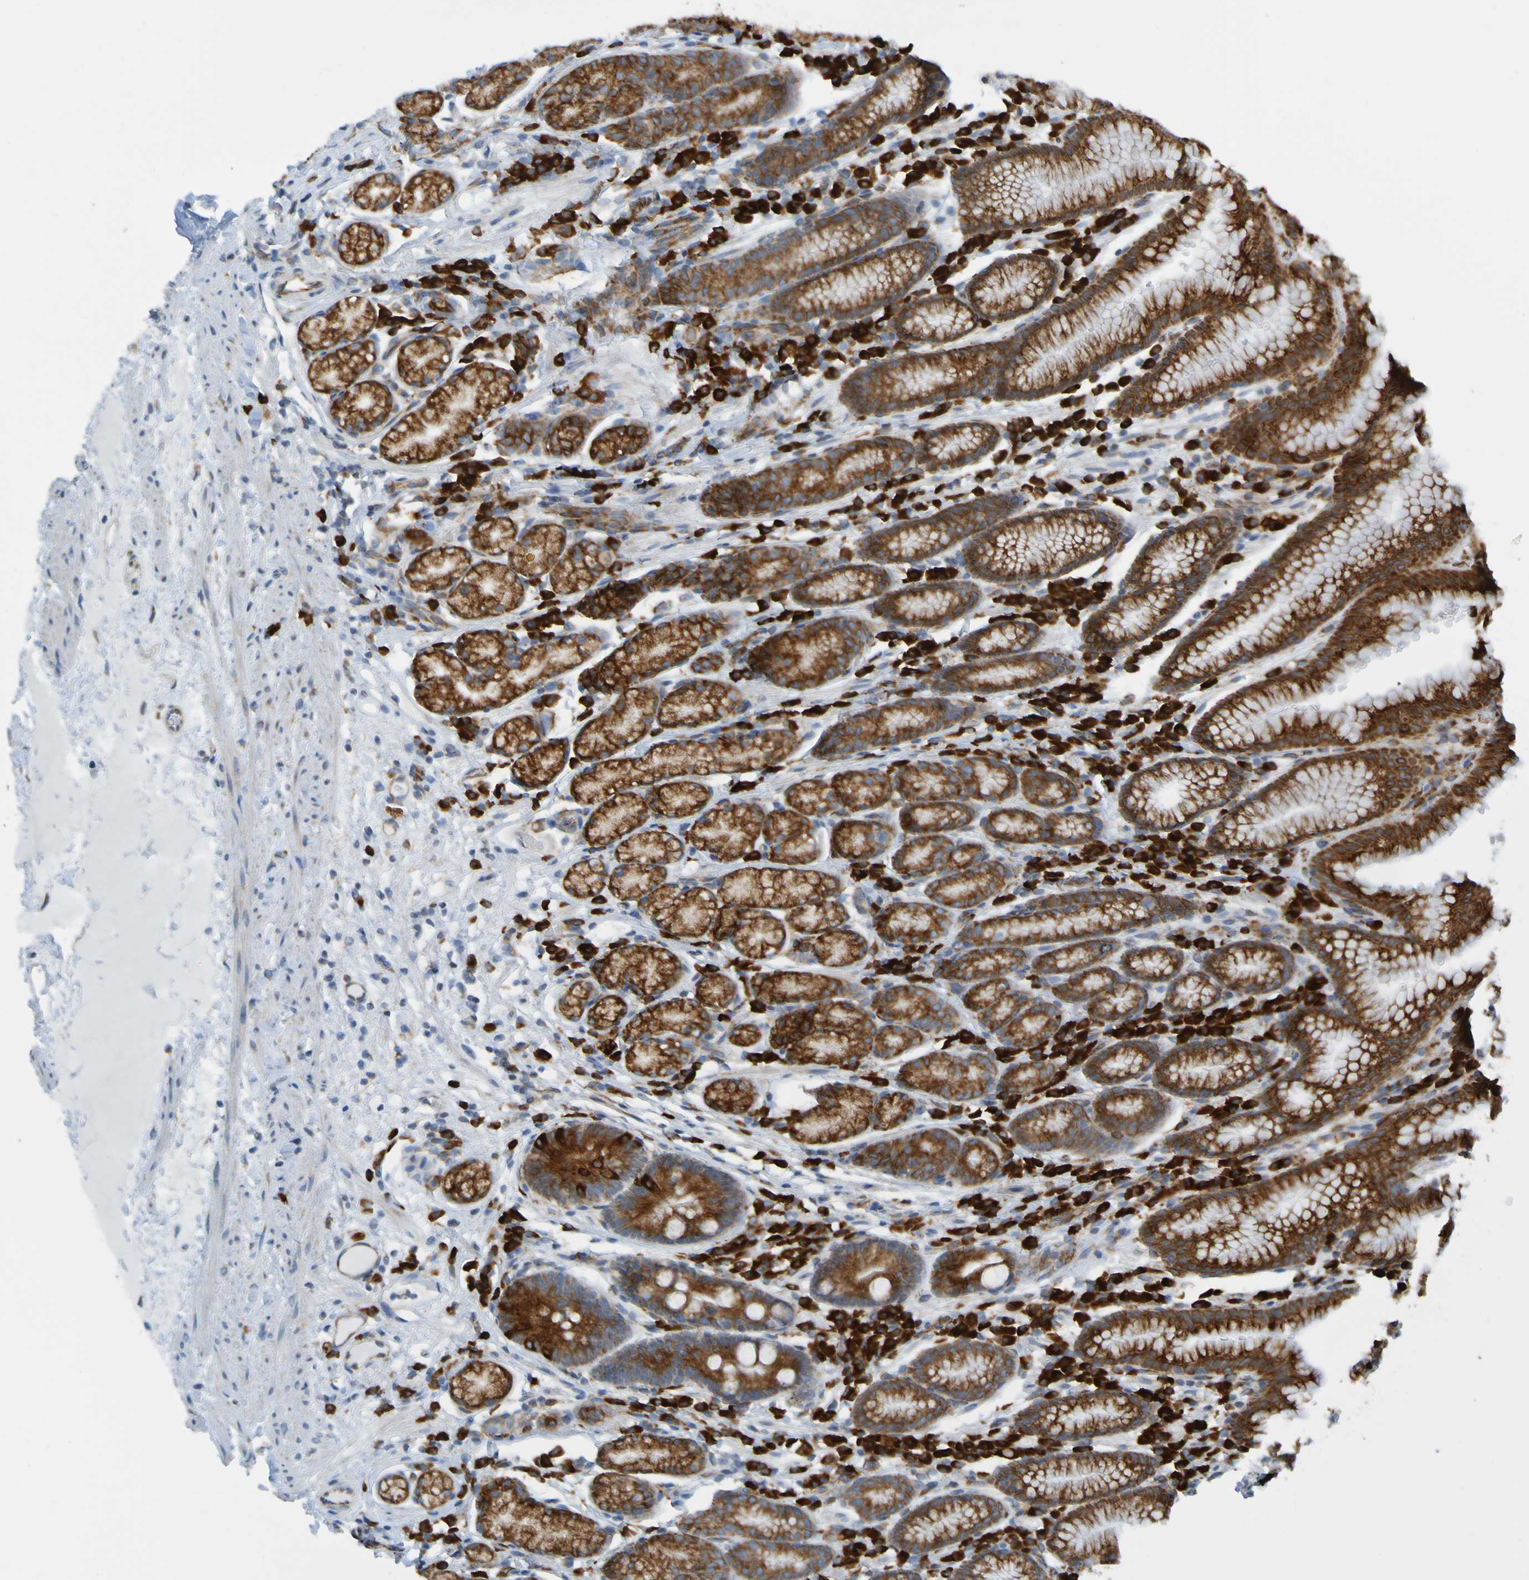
{"staining": {"intensity": "moderate", "quantity": ">75%", "location": "cytoplasmic/membranous"}, "tissue": "stomach", "cell_type": "Glandular cells", "image_type": "normal", "snomed": [{"axis": "morphology", "description": "Normal tissue, NOS"}, {"axis": "topography", "description": "Stomach, lower"}], "caption": "High-magnification brightfield microscopy of unremarkable stomach stained with DAB (3,3'-diaminobenzidine) (brown) and counterstained with hematoxylin (blue). glandular cells exhibit moderate cytoplasmic/membranous expression is appreciated in about>75% of cells. (brown staining indicates protein expression, while blue staining denotes nuclei).", "gene": "SSR1", "patient": {"sex": "male", "age": 52}}